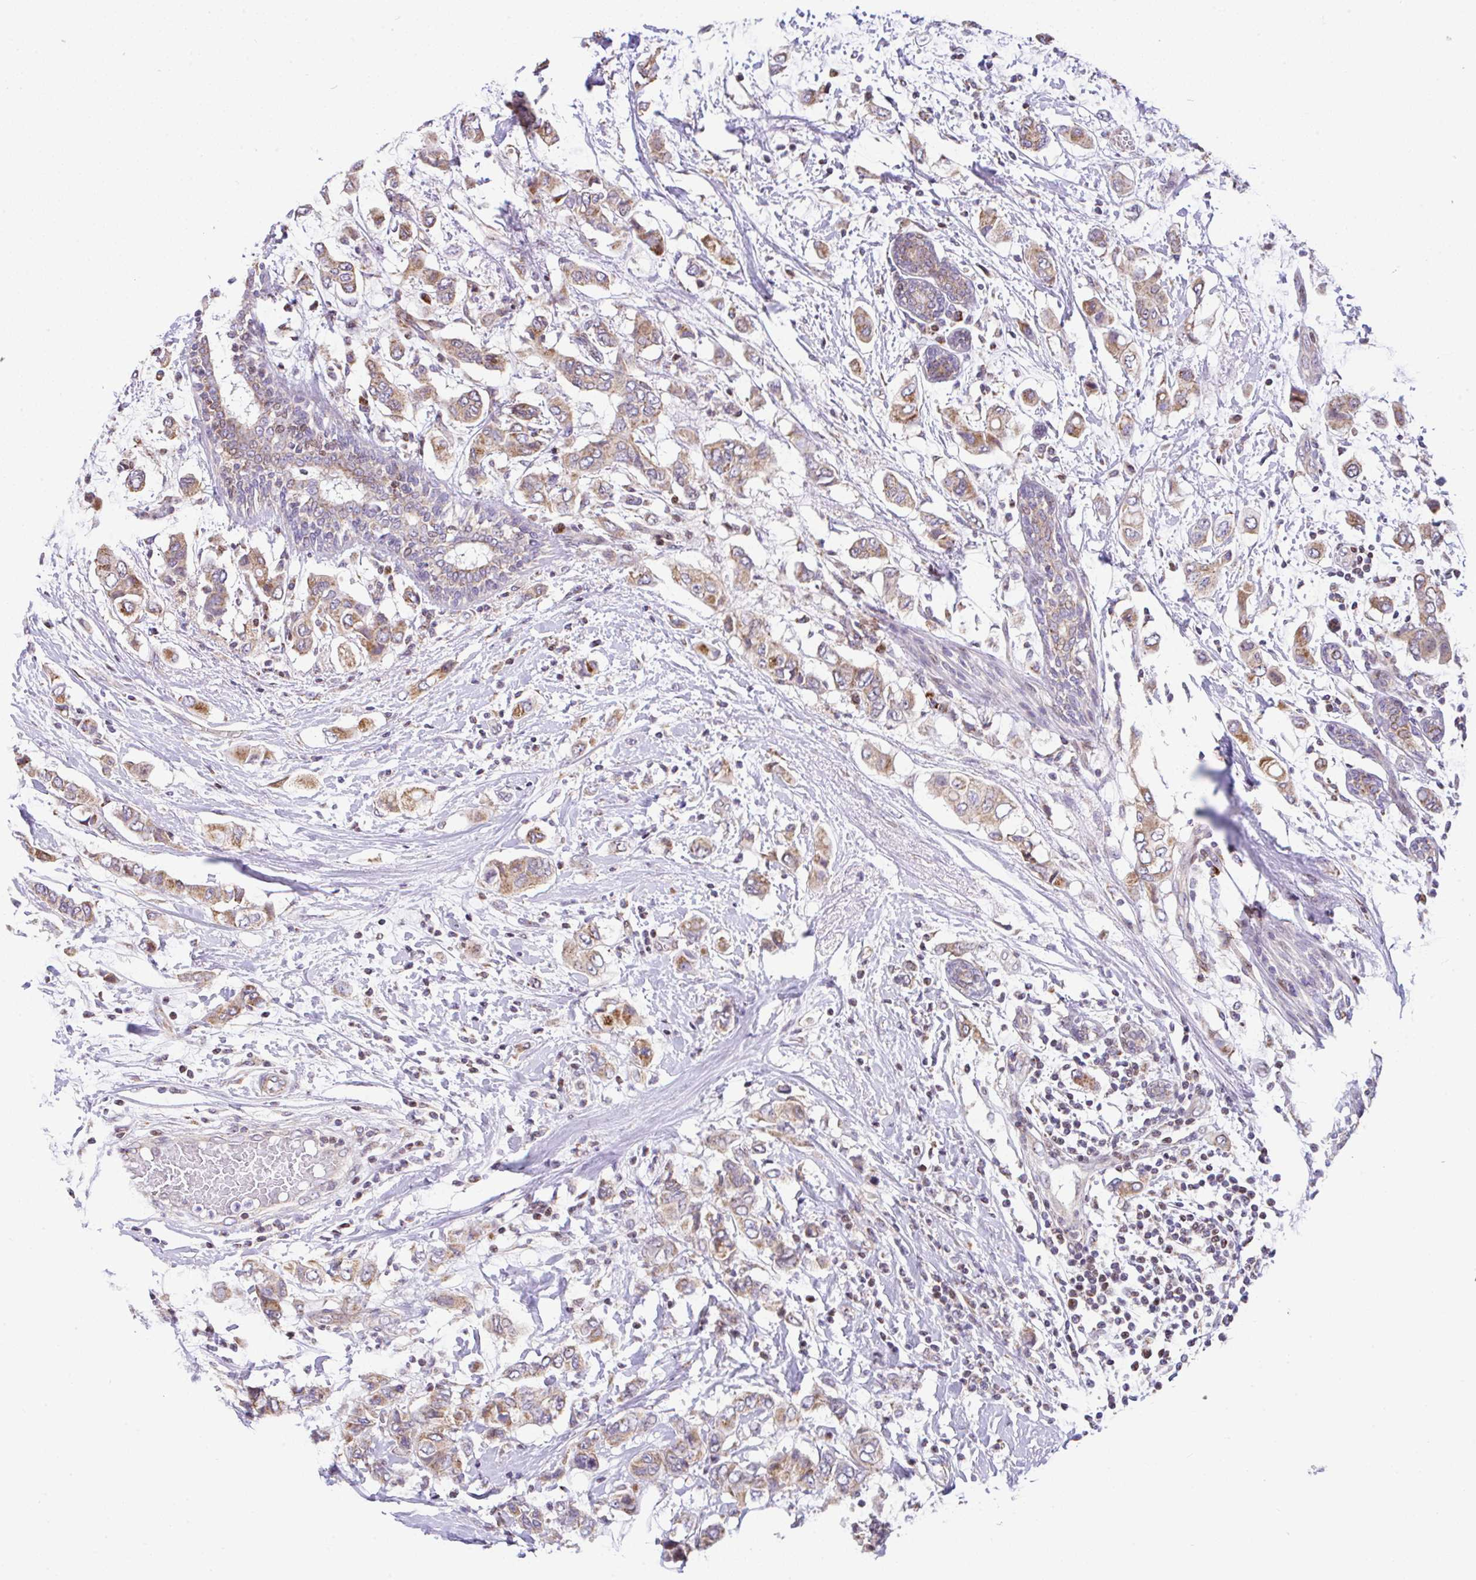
{"staining": {"intensity": "moderate", "quantity": ">75%", "location": "cytoplasmic/membranous"}, "tissue": "breast cancer", "cell_type": "Tumor cells", "image_type": "cancer", "snomed": [{"axis": "morphology", "description": "Lobular carcinoma"}, {"axis": "topography", "description": "Breast"}], "caption": "Breast cancer (lobular carcinoma) was stained to show a protein in brown. There is medium levels of moderate cytoplasmic/membranous expression in about >75% of tumor cells.", "gene": "FIGNL1", "patient": {"sex": "female", "age": 51}}